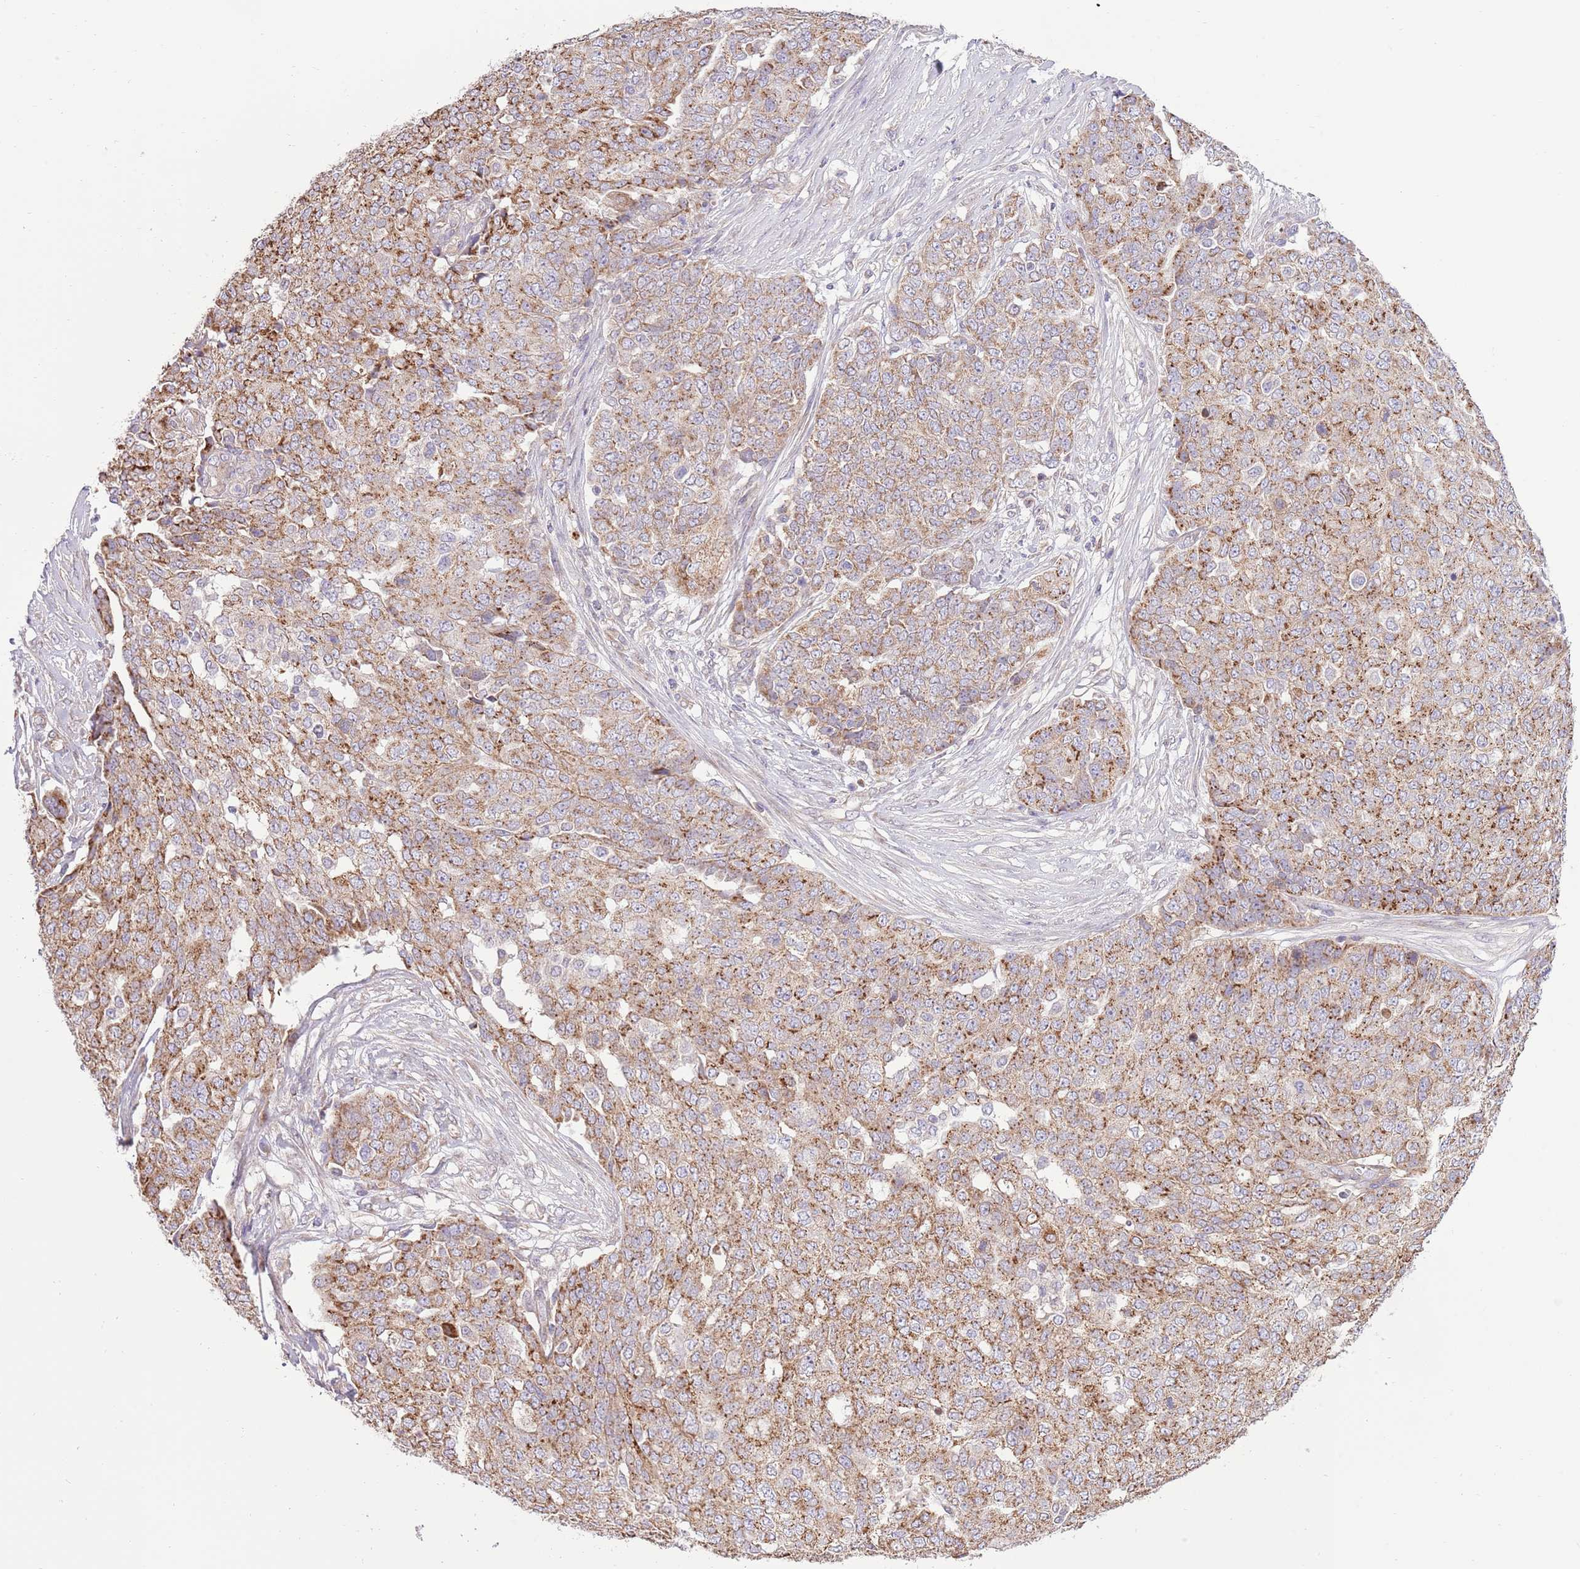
{"staining": {"intensity": "moderate", "quantity": ">75%", "location": "cytoplasmic/membranous"}, "tissue": "ovarian cancer", "cell_type": "Tumor cells", "image_type": "cancer", "snomed": [{"axis": "morphology", "description": "Cystadenocarcinoma, serous, NOS"}, {"axis": "topography", "description": "Soft tissue"}, {"axis": "topography", "description": "Ovary"}], "caption": "Brown immunohistochemical staining in human ovarian cancer (serous cystadenocarcinoma) shows moderate cytoplasmic/membranous positivity in about >75% of tumor cells.", "gene": "ARL2BP", "patient": {"sex": "female", "age": 57}}